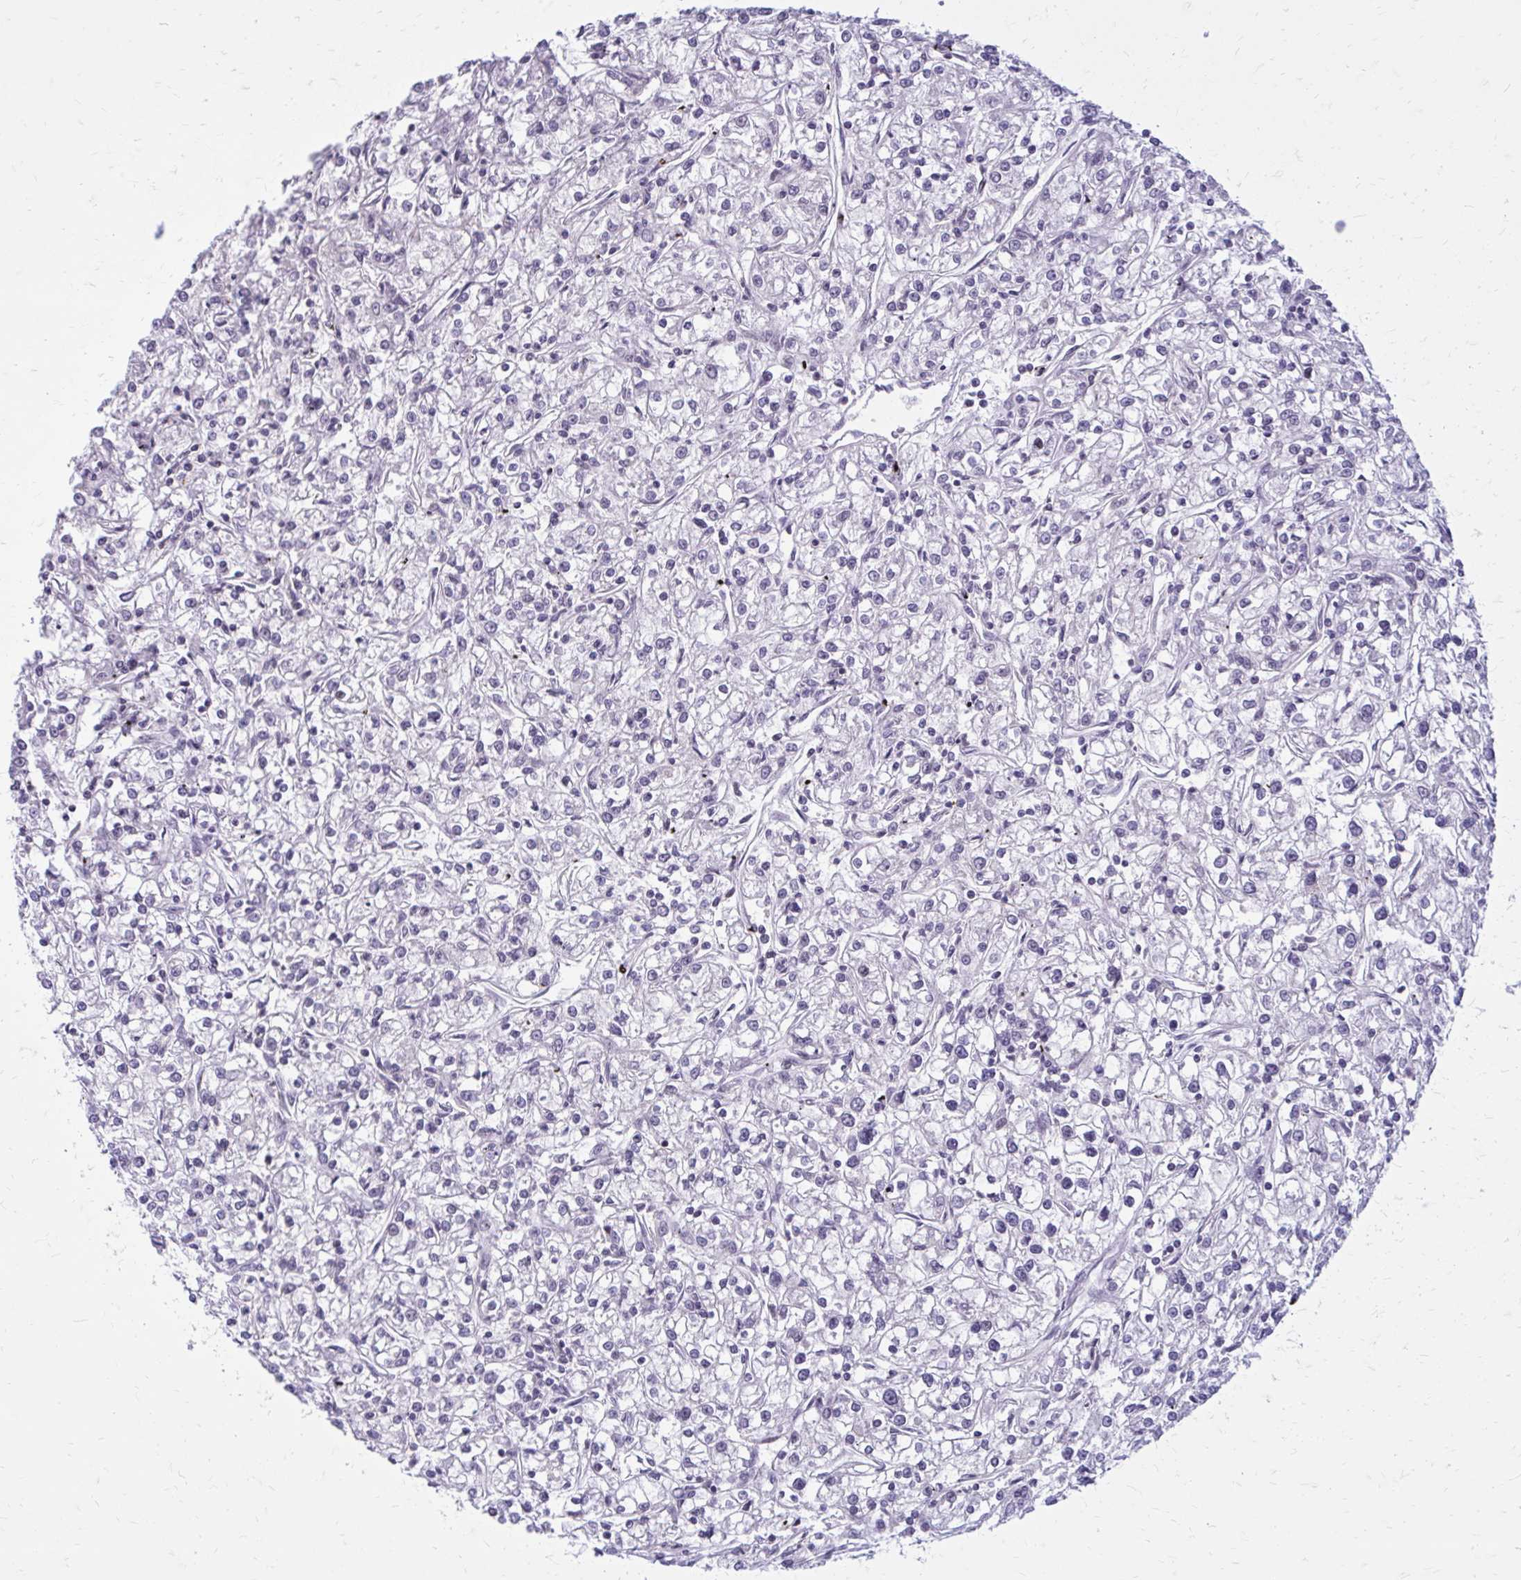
{"staining": {"intensity": "negative", "quantity": "none", "location": "none"}, "tissue": "renal cancer", "cell_type": "Tumor cells", "image_type": "cancer", "snomed": [{"axis": "morphology", "description": "Adenocarcinoma, NOS"}, {"axis": "topography", "description": "Kidney"}], "caption": "IHC photomicrograph of neoplastic tissue: human renal adenocarcinoma stained with DAB displays no significant protein positivity in tumor cells.", "gene": "PSME4", "patient": {"sex": "female", "age": 59}}